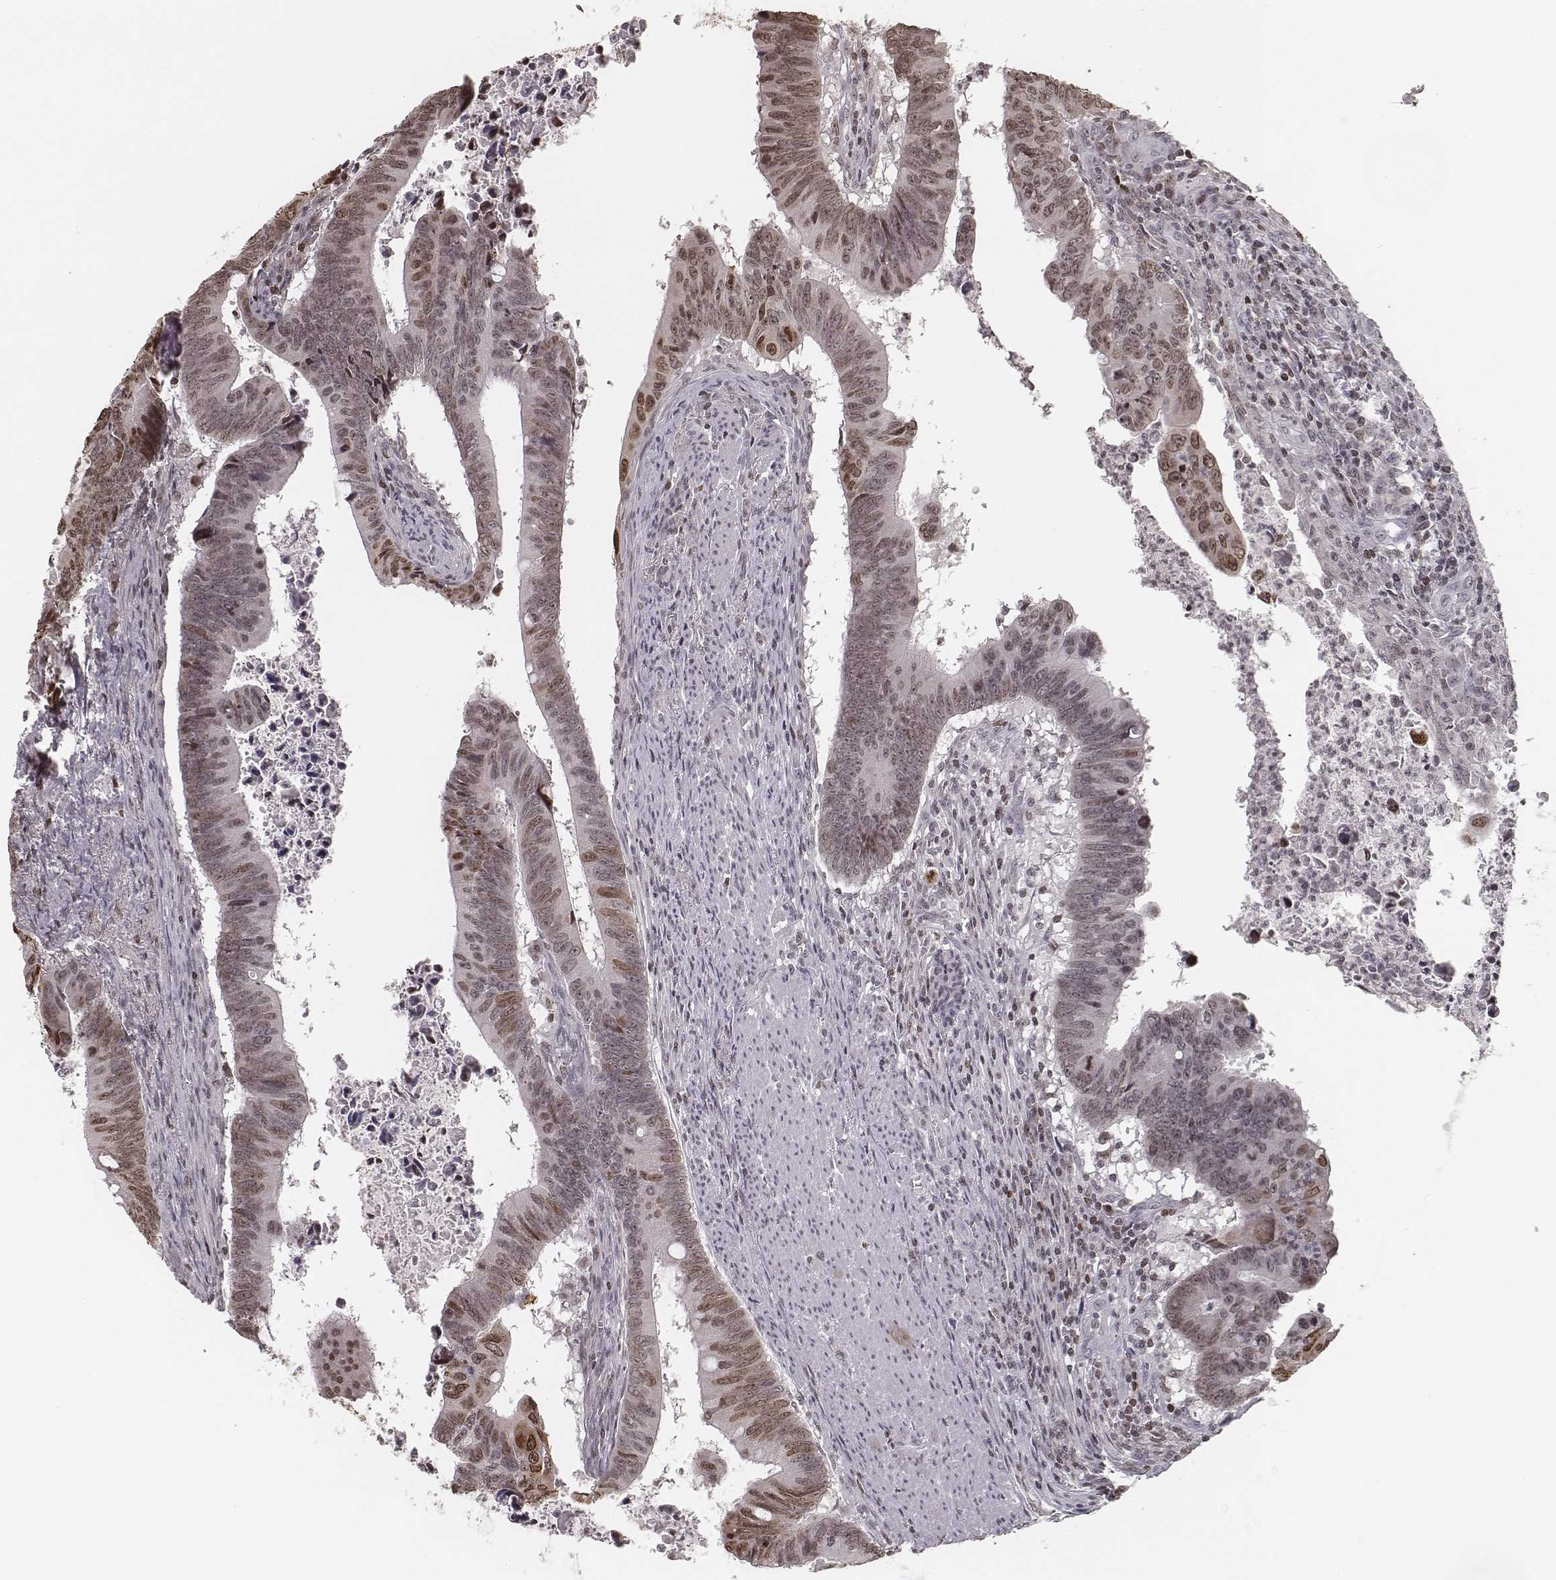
{"staining": {"intensity": "moderate", "quantity": "25%-75%", "location": "nuclear"}, "tissue": "colorectal cancer", "cell_type": "Tumor cells", "image_type": "cancer", "snomed": [{"axis": "morphology", "description": "Adenocarcinoma, NOS"}, {"axis": "topography", "description": "Colon"}], "caption": "Colorectal adenocarcinoma stained with a protein marker reveals moderate staining in tumor cells.", "gene": "HMGA2", "patient": {"sex": "female", "age": 87}}